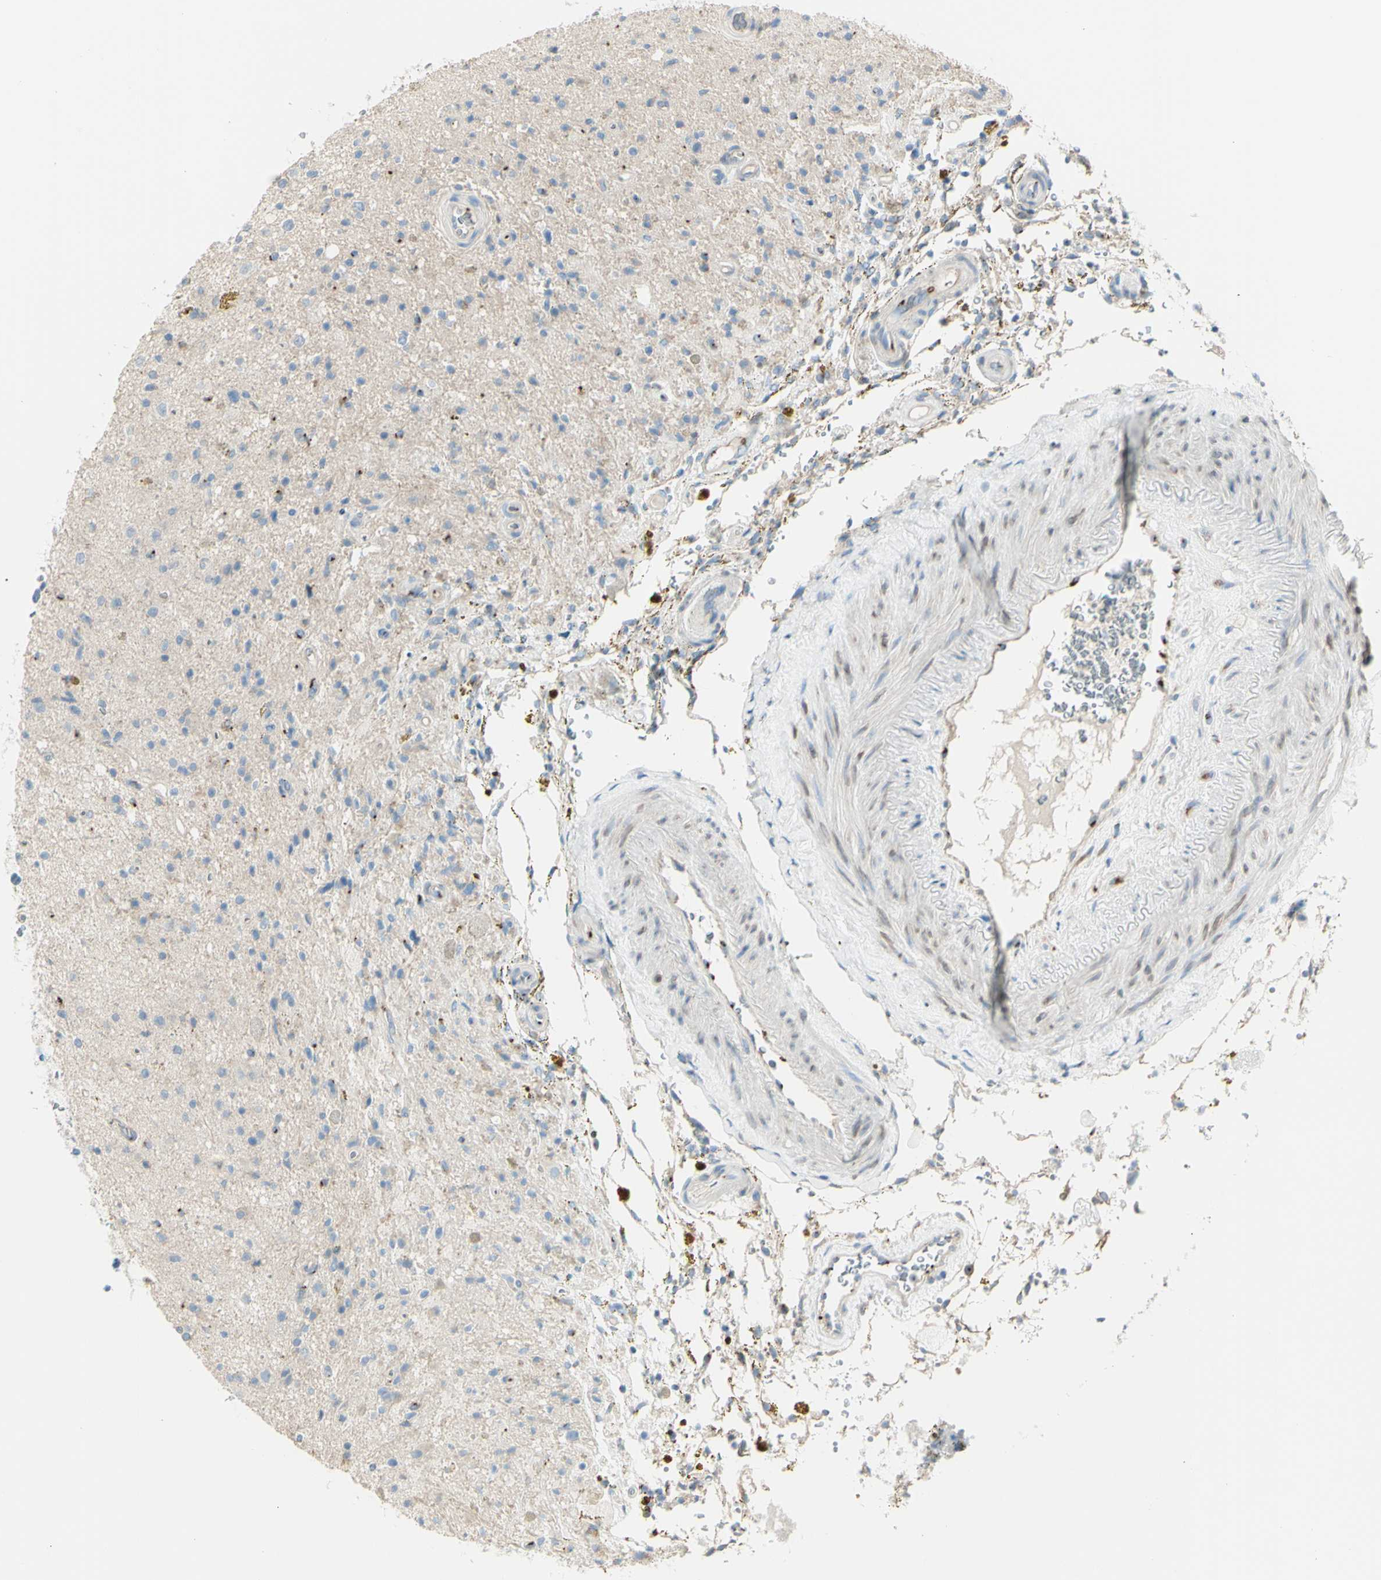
{"staining": {"intensity": "negative", "quantity": "none", "location": "none"}, "tissue": "glioma", "cell_type": "Tumor cells", "image_type": "cancer", "snomed": [{"axis": "morphology", "description": "Glioma, malignant, High grade"}, {"axis": "topography", "description": "Brain"}], "caption": "An immunohistochemistry photomicrograph of malignant high-grade glioma is shown. There is no staining in tumor cells of malignant high-grade glioma.", "gene": "B4GALT1", "patient": {"sex": "male", "age": 33}}